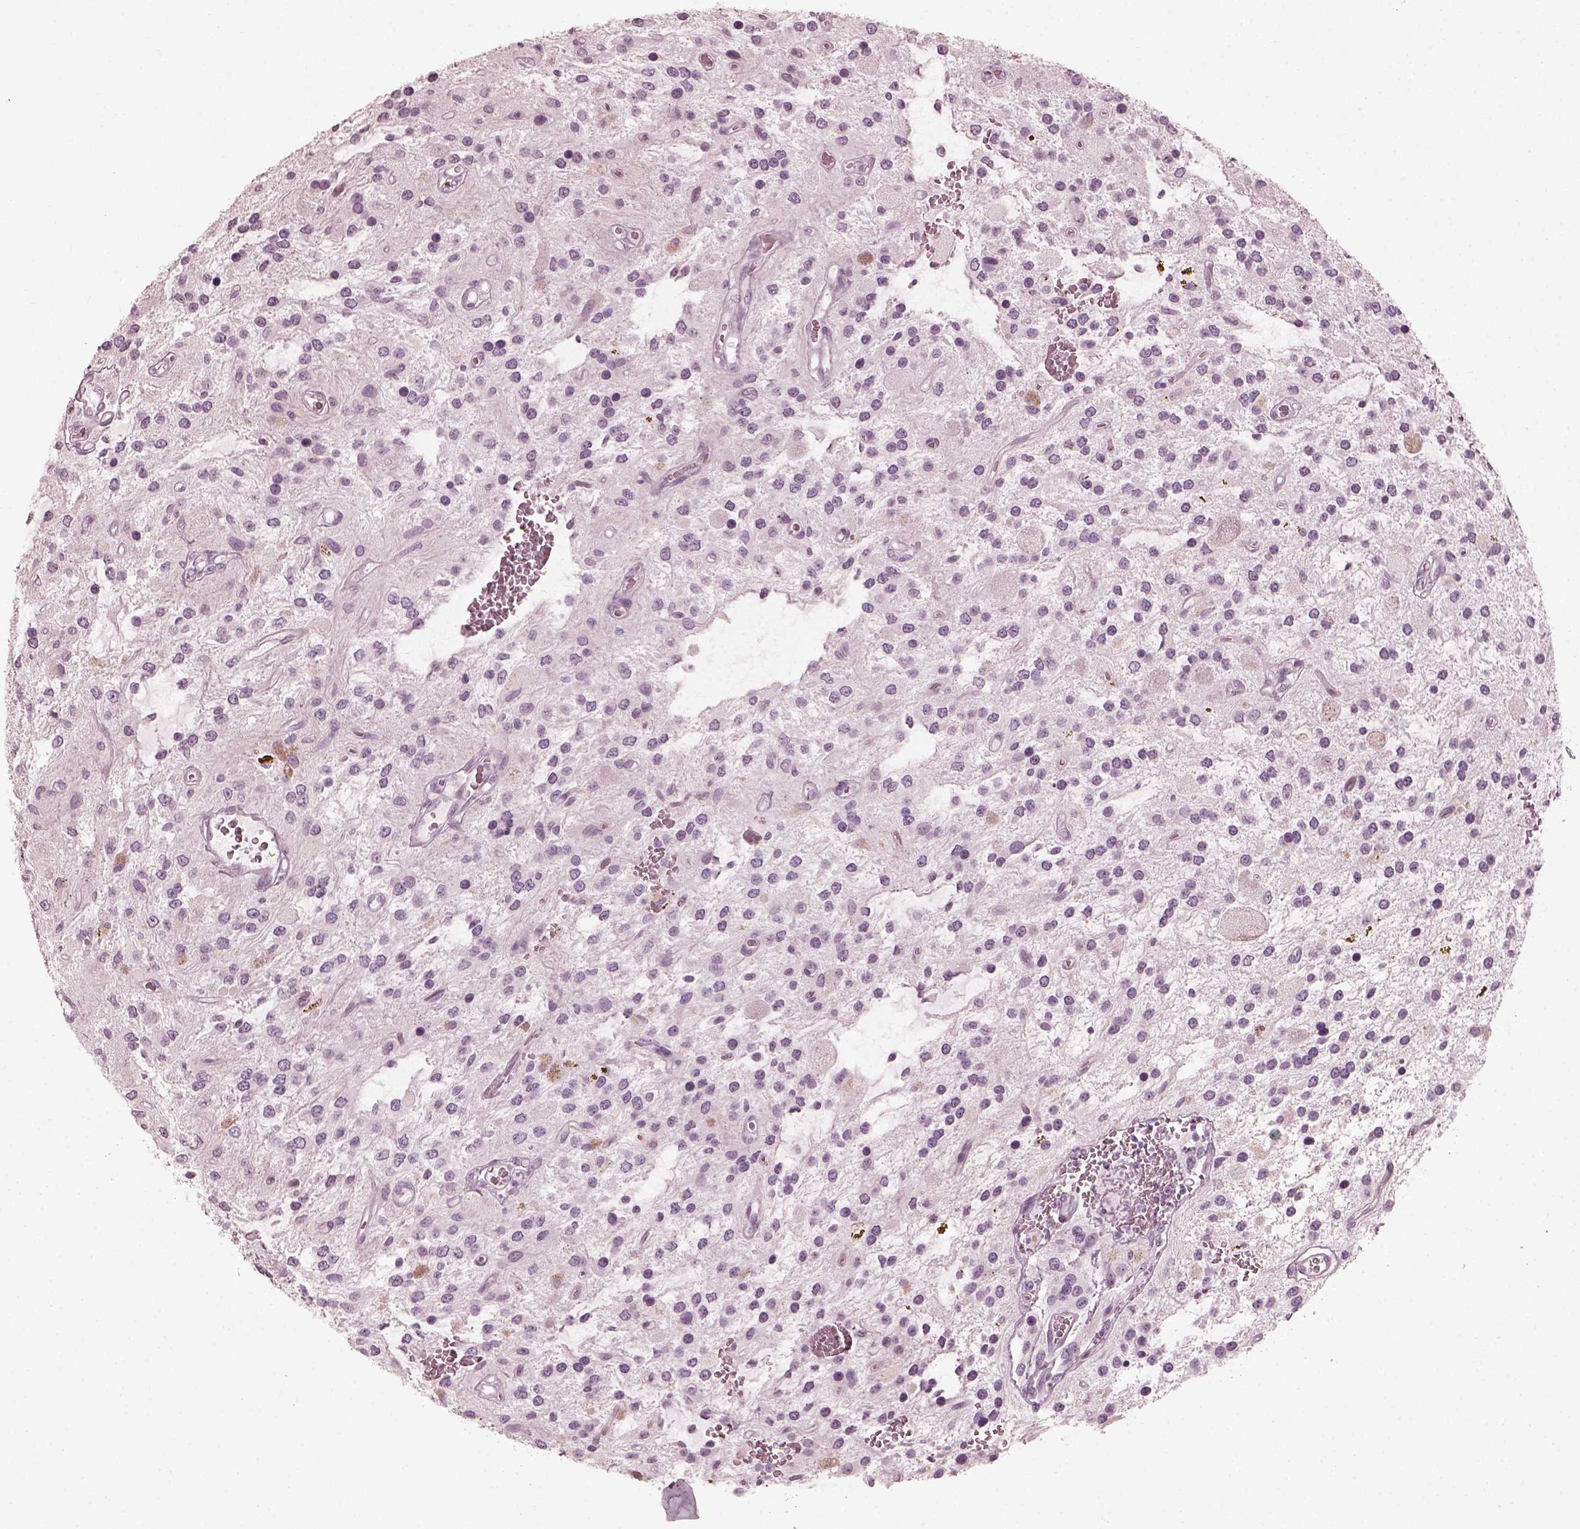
{"staining": {"intensity": "negative", "quantity": "none", "location": "none"}, "tissue": "glioma", "cell_type": "Tumor cells", "image_type": "cancer", "snomed": [{"axis": "morphology", "description": "Glioma, malignant, Low grade"}, {"axis": "topography", "description": "Cerebellum"}], "caption": "Immunohistochemistry (IHC) of malignant glioma (low-grade) demonstrates no expression in tumor cells.", "gene": "SAXO2", "patient": {"sex": "female", "age": 14}}